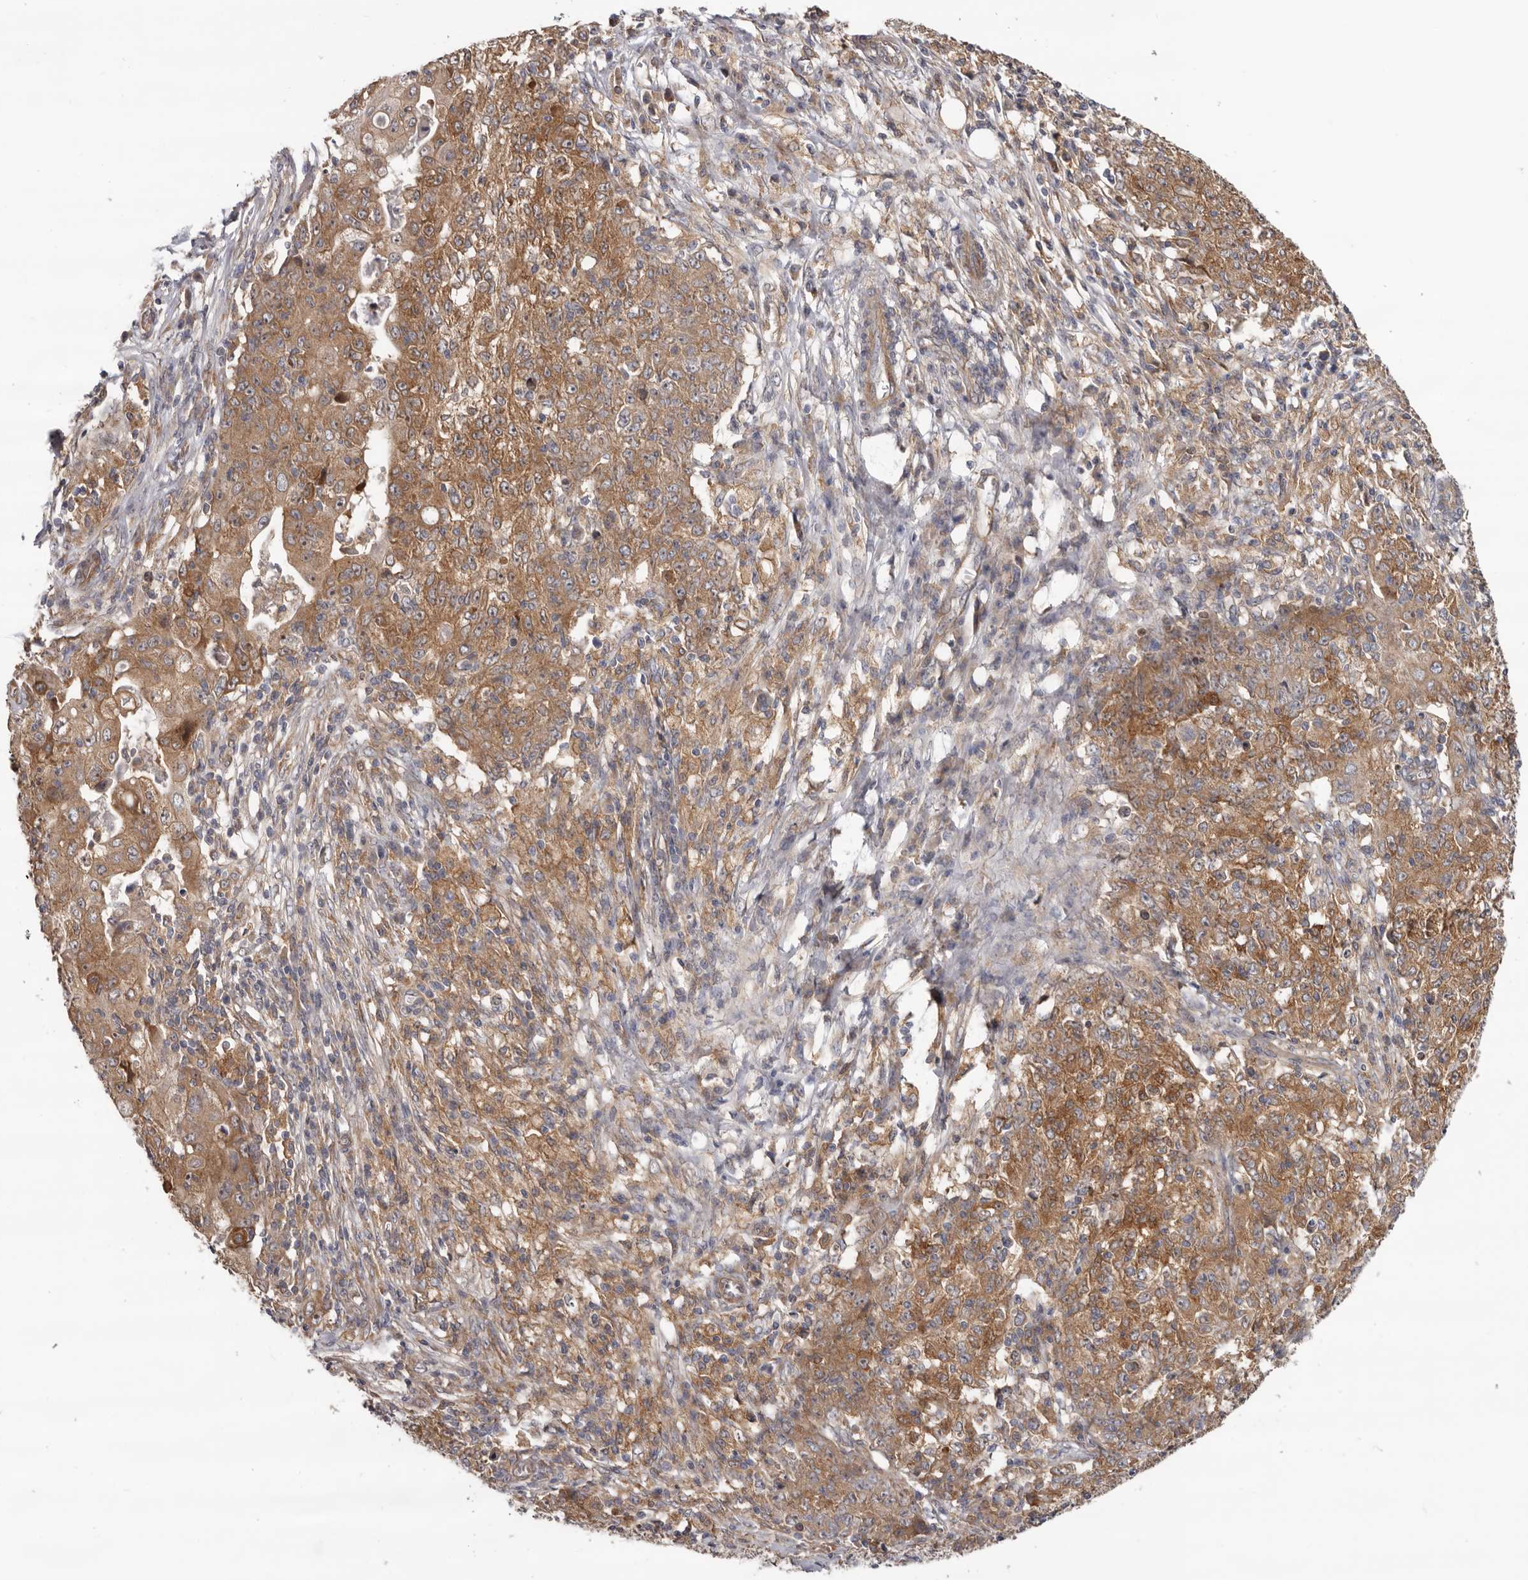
{"staining": {"intensity": "moderate", "quantity": ">75%", "location": "cytoplasmic/membranous"}, "tissue": "ovarian cancer", "cell_type": "Tumor cells", "image_type": "cancer", "snomed": [{"axis": "morphology", "description": "Carcinoma, endometroid"}, {"axis": "topography", "description": "Ovary"}], "caption": "IHC of human endometroid carcinoma (ovarian) displays medium levels of moderate cytoplasmic/membranous positivity in approximately >75% of tumor cells.", "gene": "HINT3", "patient": {"sex": "female", "age": 42}}